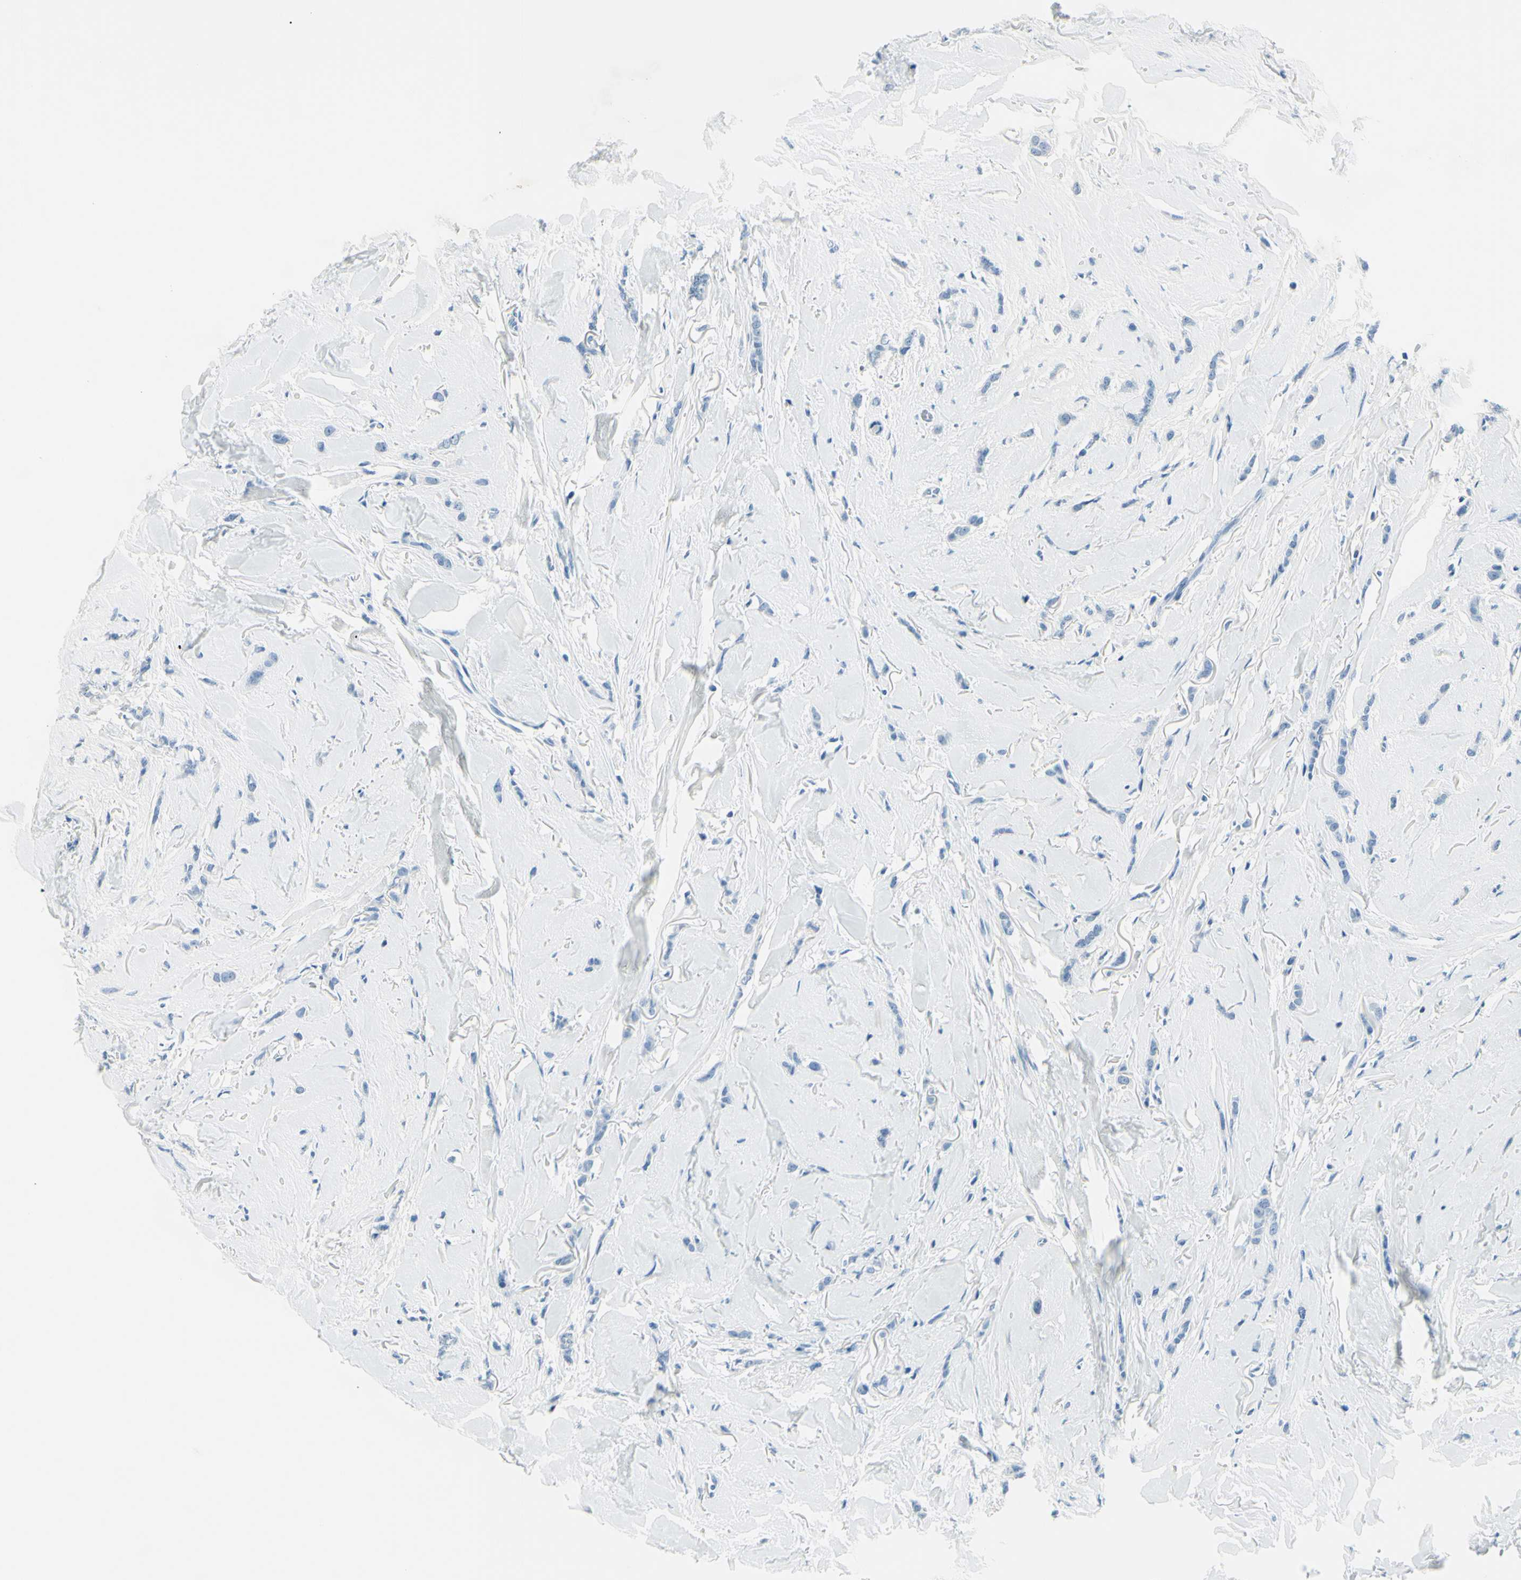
{"staining": {"intensity": "negative", "quantity": "none", "location": "none"}, "tissue": "breast cancer", "cell_type": "Tumor cells", "image_type": "cancer", "snomed": [{"axis": "morphology", "description": "Lobular carcinoma"}, {"axis": "topography", "description": "Skin"}, {"axis": "topography", "description": "Breast"}], "caption": "Immunohistochemistry micrograph of neoplastic tissue: human breast lobular carcinoma stained with DAB demonstrates no significant protein staining in tumor cells.", "gene": "CDH15", "patient": {"sex": "female", "age": 46}}